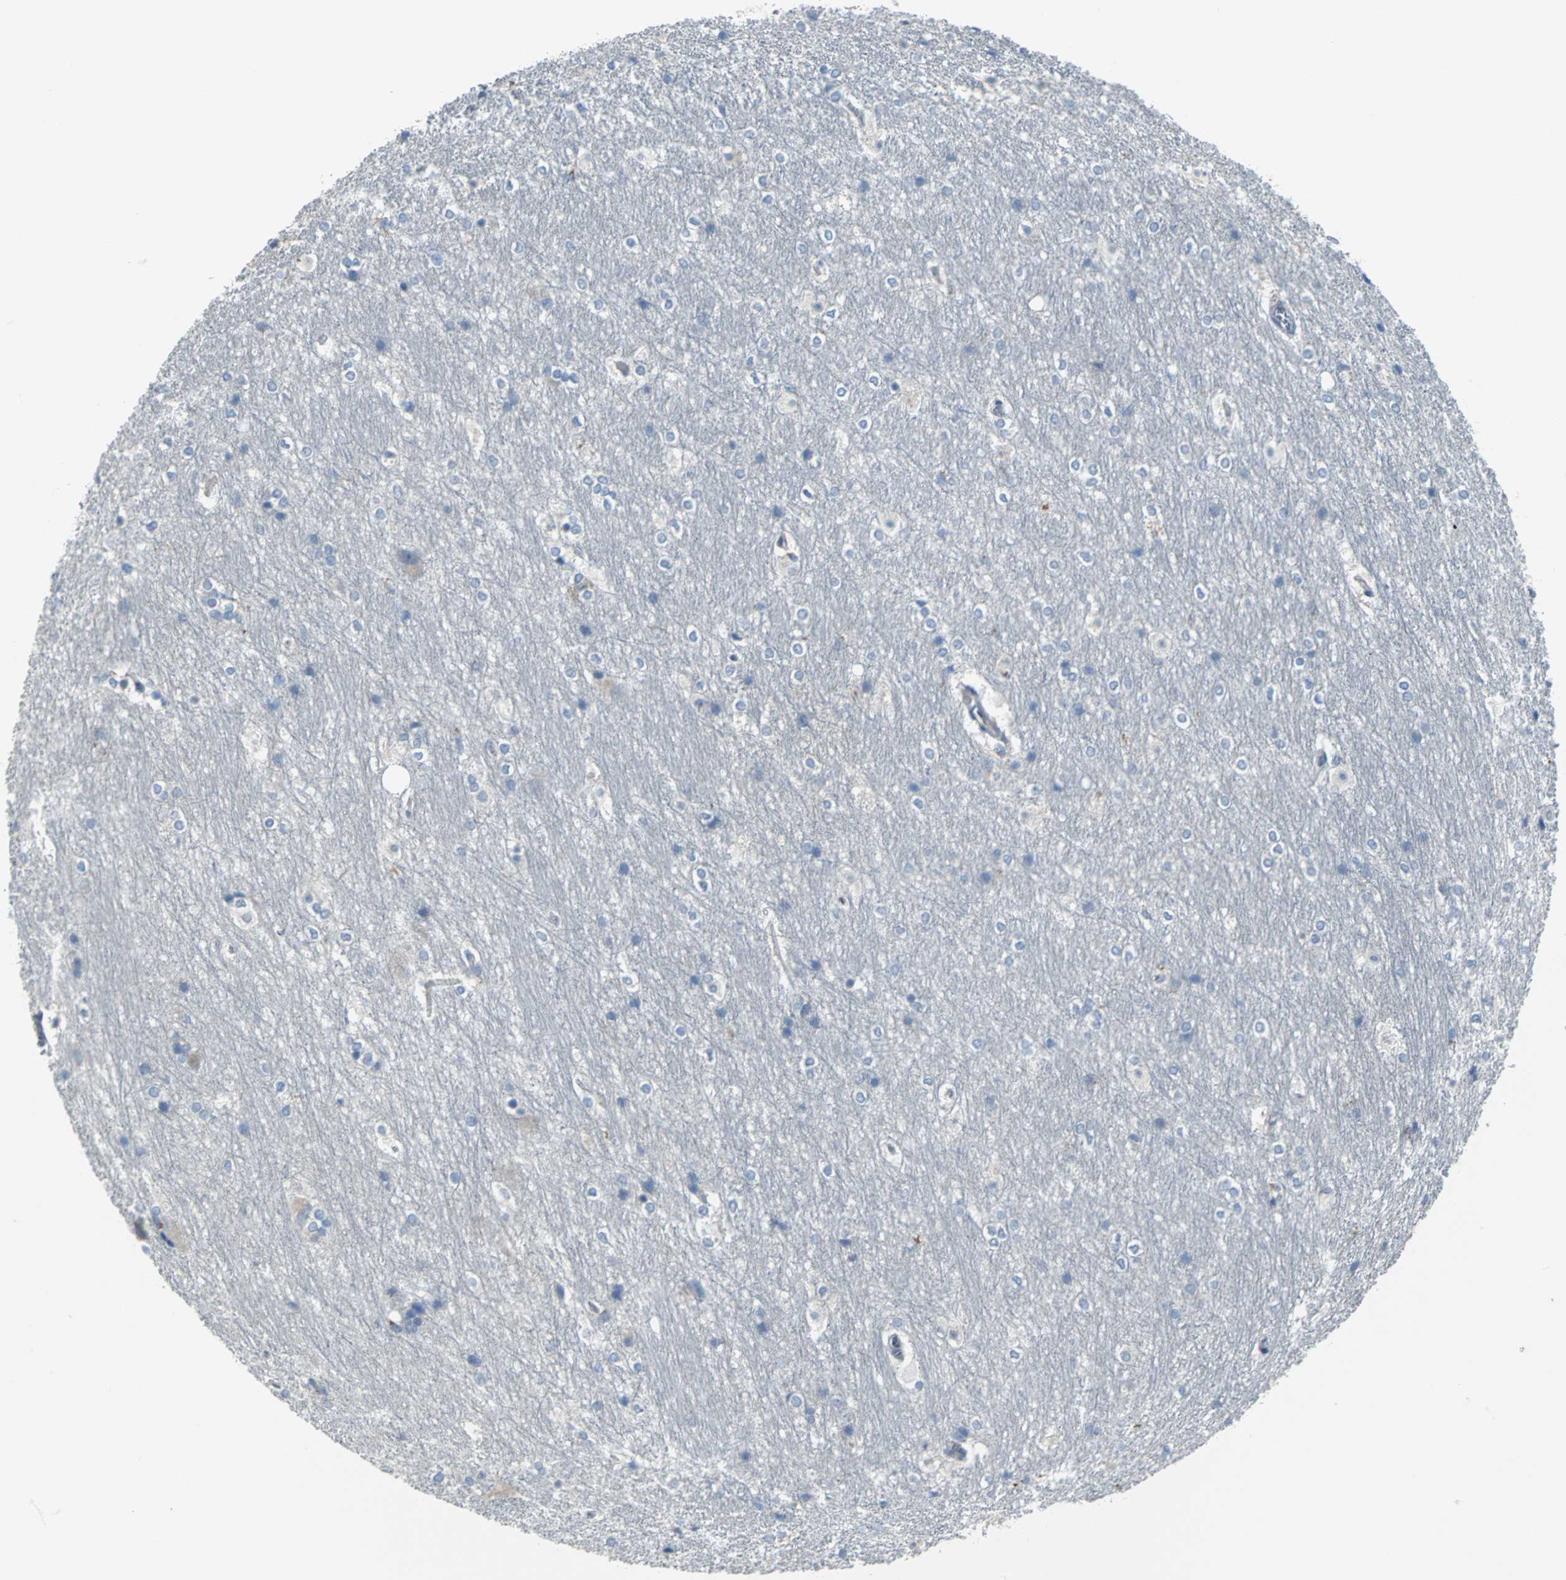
{"staining": {"intensity": "negative", "quantity": "none", "location": "none"}, "tissue": "hippocampus", "cell_type": "Glial cells", "image_type": "normal", "snomed": [{"axis": "morphology", "description": "Normal tissue, NOS"}, {"axis": "topography", "description": "Hippocampus"}], "caption": "Glial cells show no significant protein expression in benign hippocampus. (DAB immunohistochemistry (IHC), high magnification).", "gene": "EIF5A", "patient": {"sex": "female", "age": 19}}